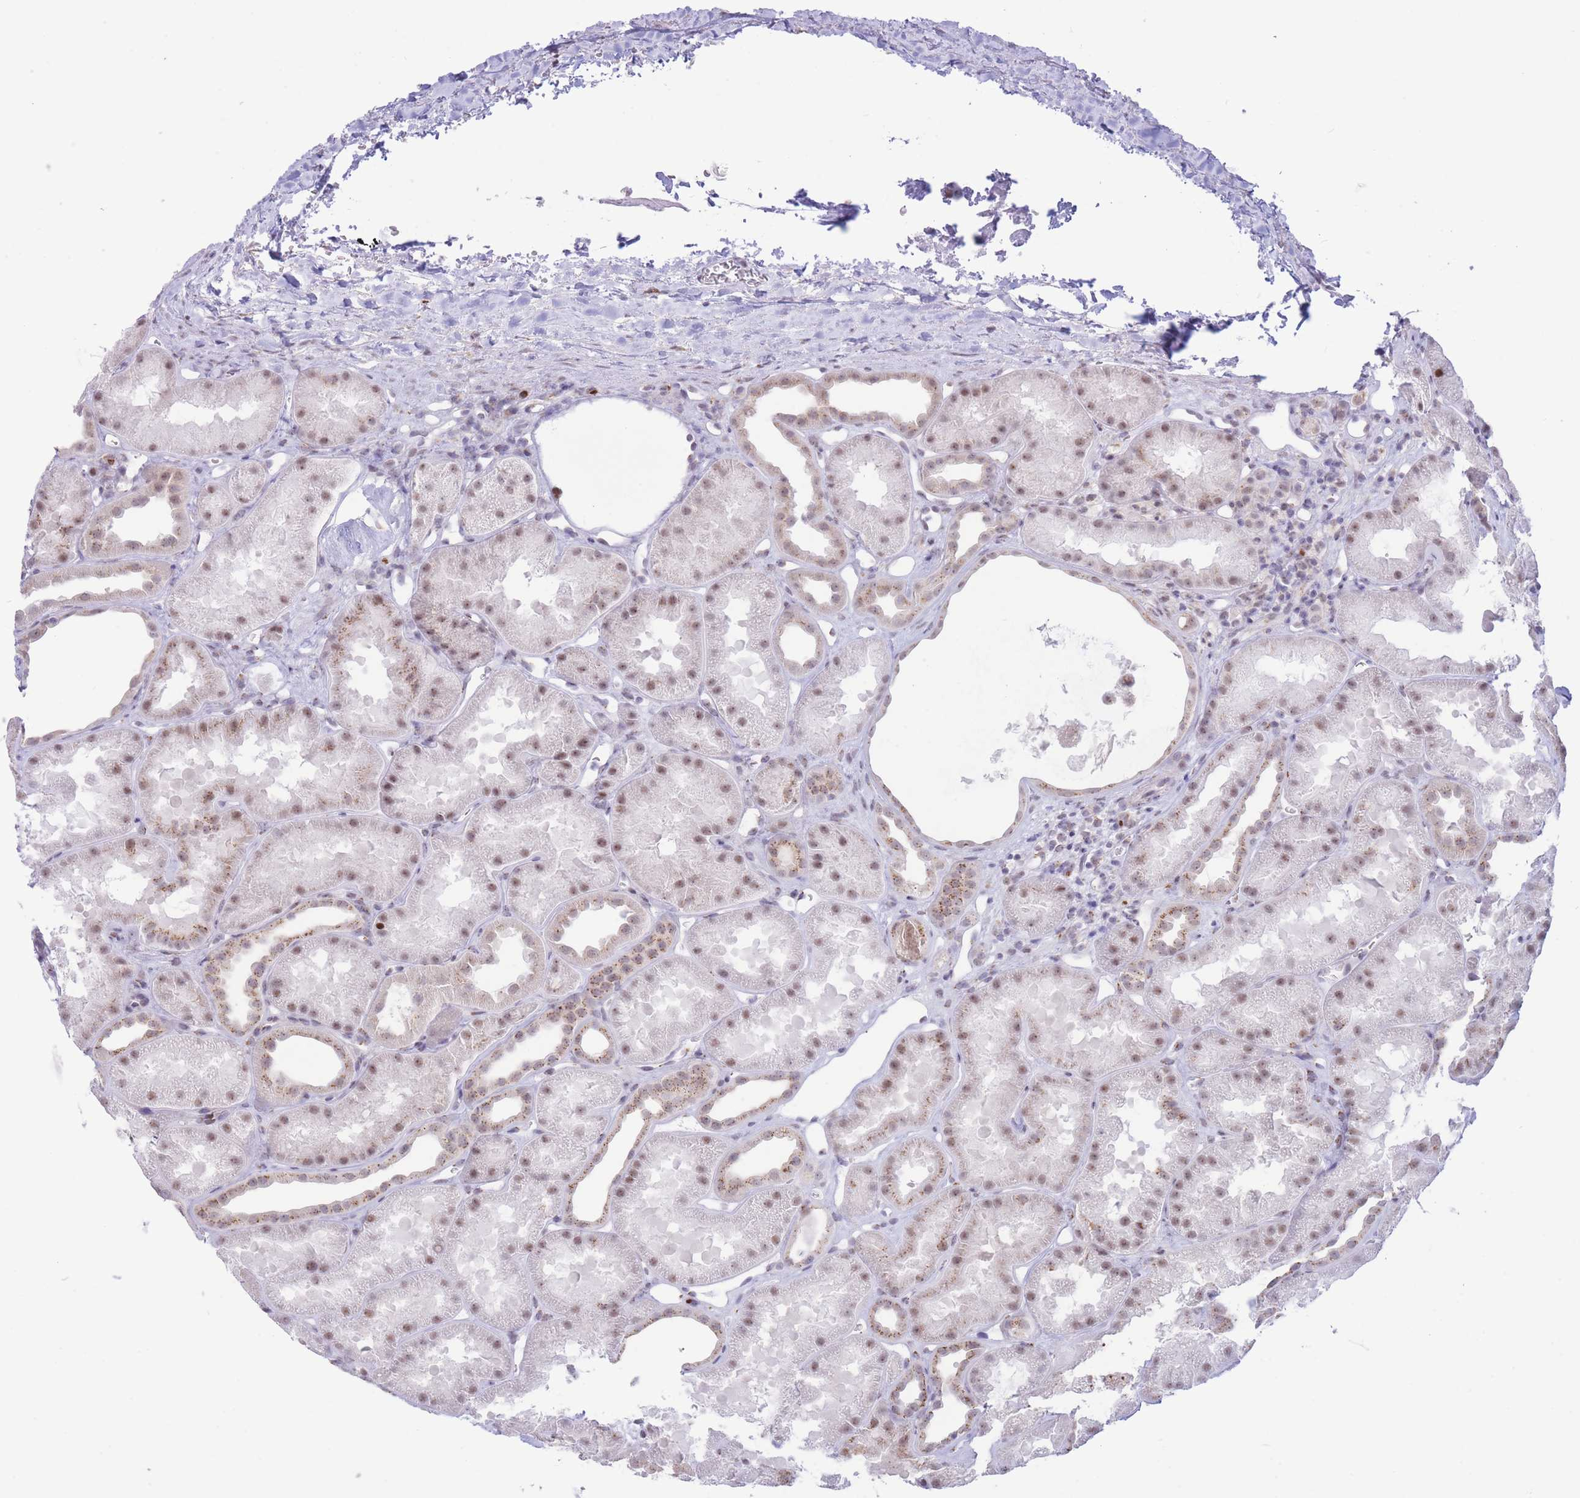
{"staining": {"intensity": "moderate", "quantity": "<25%", "location": "cytoplasmic/membranous"}, "tissue": "kidney", "cell_type": "Cells in glomeruli", "image_type": "normal", "snomed": [{"axis": "morphology", "description": "Normal tissue, NOS"}, {"axis": "topography", "description": "Kidney"}], "caption": "High-magnification brightfield microscopy of benign kidney stained with DAB (brown) and counterstained with hematoxylin (blue). cells in glomeruli exhibit moderate cytoplasmic/membranous expression is present in approximately<25% of cells. The protein of interest is stained brown, and the nuclei are stained in blue (DAB IHC with brightfield microscopy, high magnification).", "gene": "INO80C", "patient": {"sex": "male", "age": 61}}